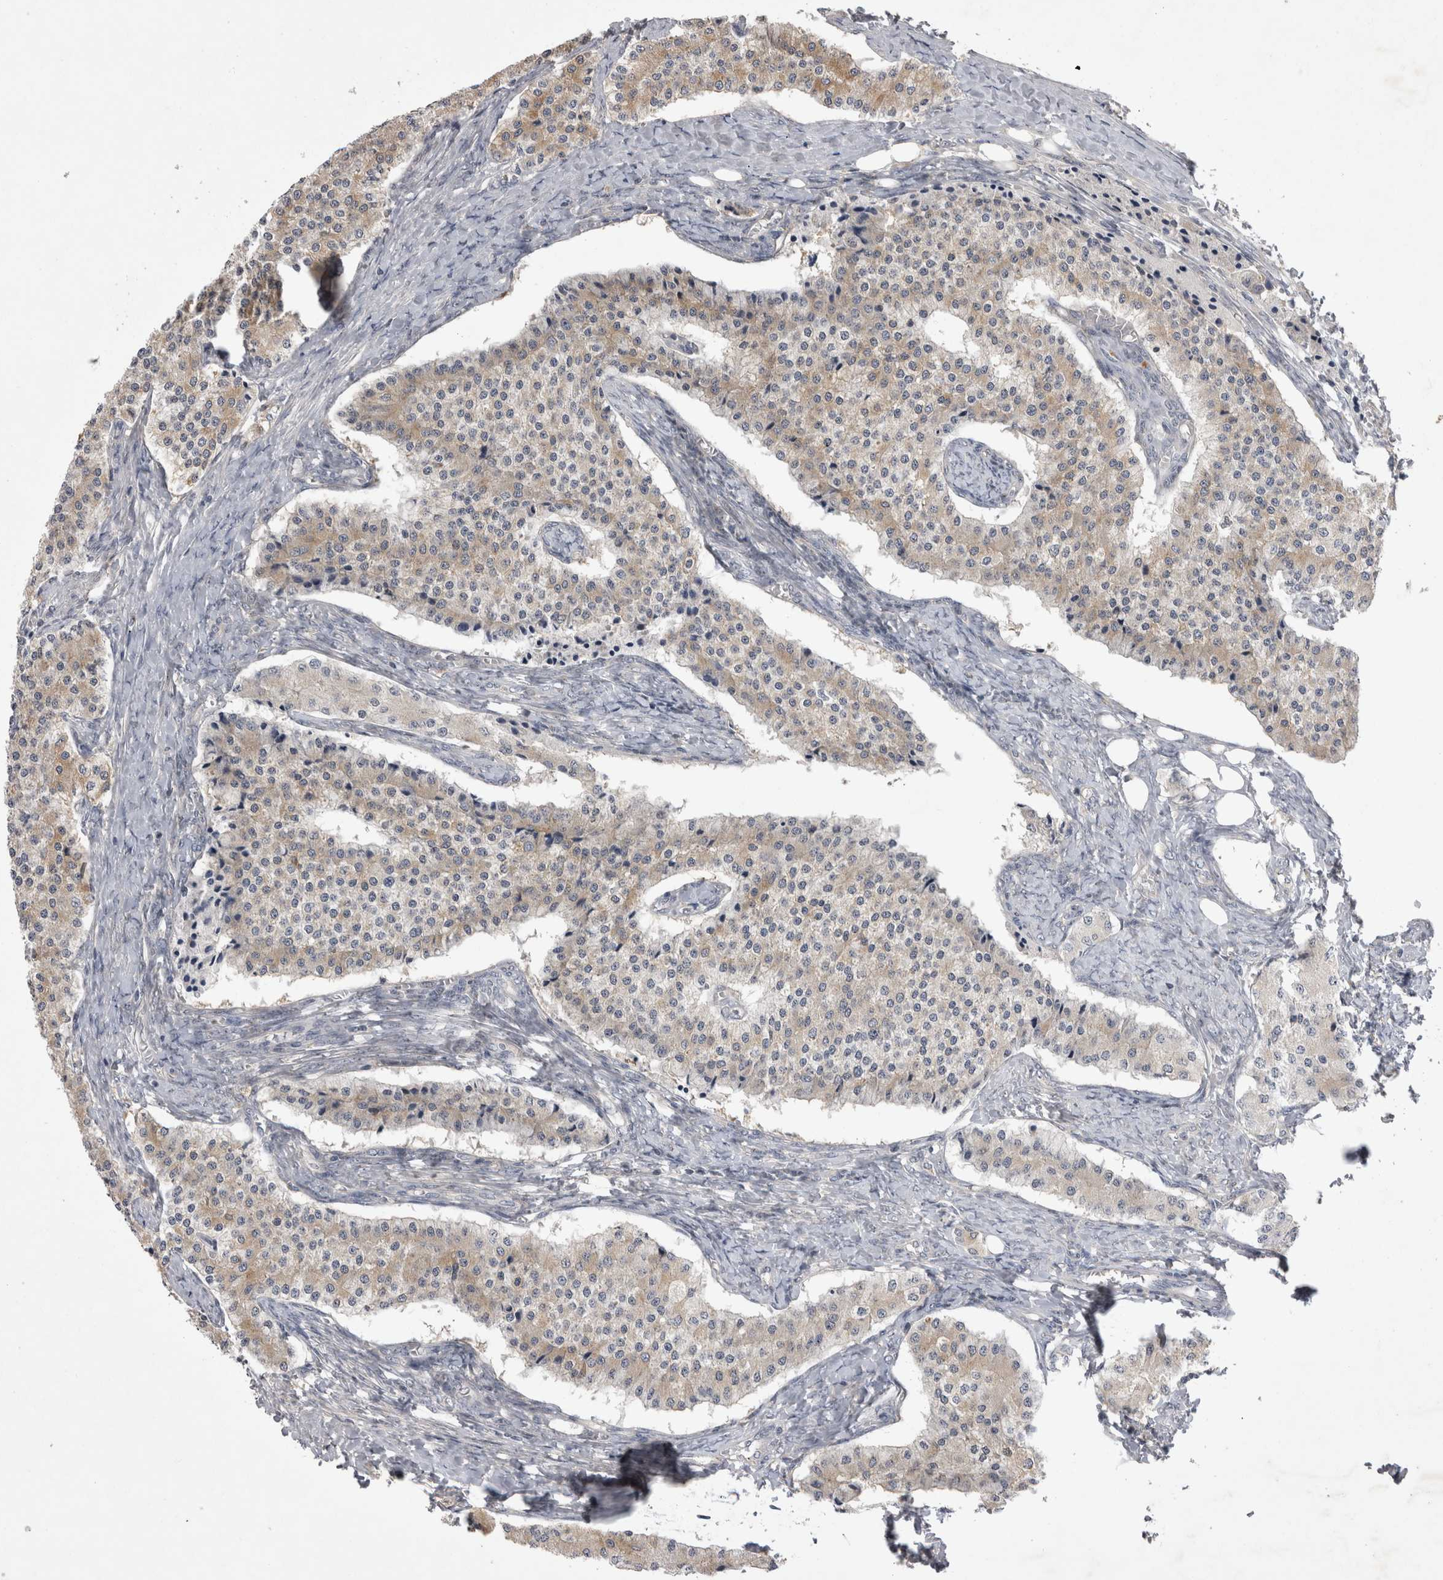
{"staining": {"intensity": "weak", "quantity": ">75%", "location": "cytoplasmic/membranous"}, "tissue": "carcinoid", "cell_type": "Tumor cells", "image_type": "cancer", "snomed": [{"axis": "morphology", "description": "Carcinoid, malignant, NOS"}, {"axis": "topography", "description": "Colon"}], "caption": "This is a photomicrograph of immunohistochemistry staining of carcinoid (malignant), which shows weak expression in the cytoplasmic/membranous of tumor cells.", "gene": "CTBS", "patient": {"sex": "female", "age": 52}}